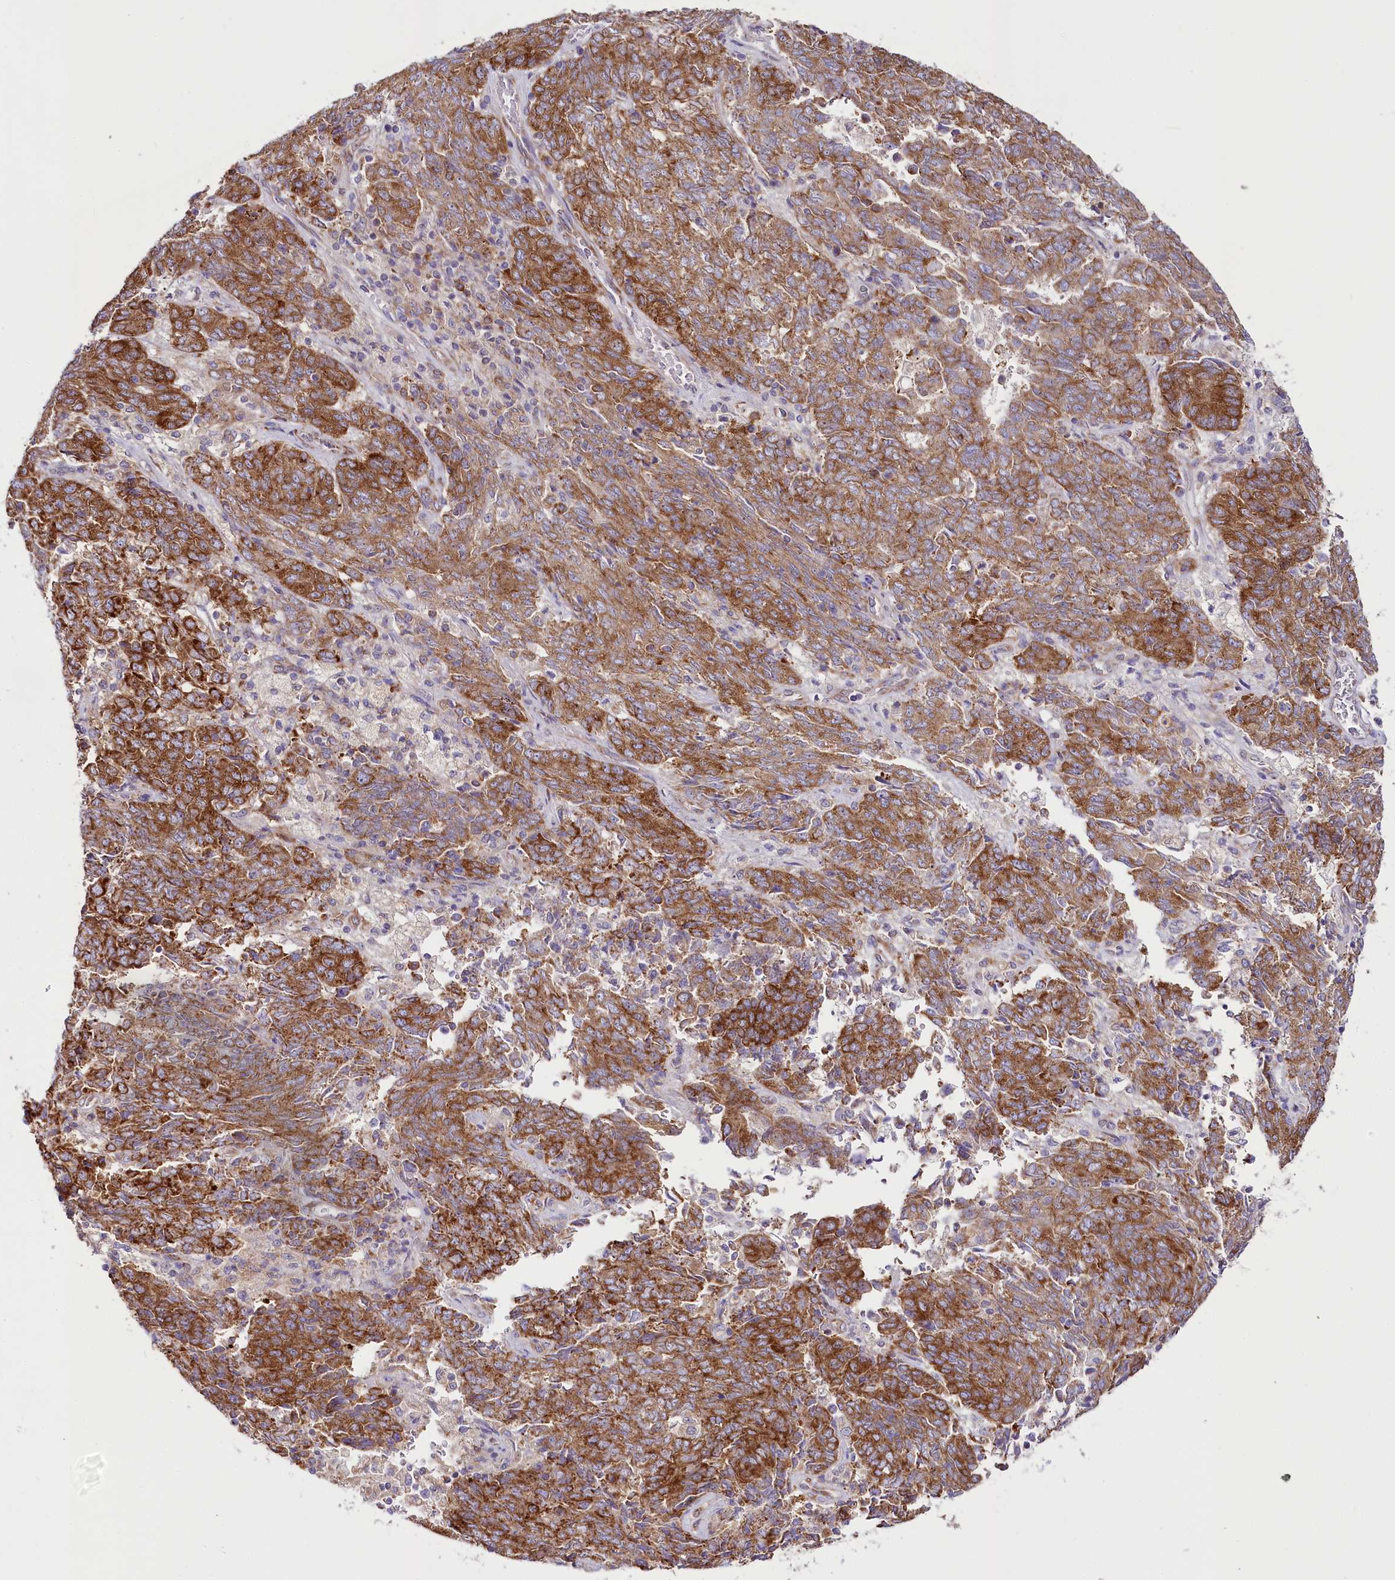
{"staining": {"intensity": "moderate", "quantity": ">75%", "location": "cytoplasmic/membranous"}, "tissue": "endometrial cancer", "cell_type": "Tumor cells", "image_type": "cancer", "snomed": [{"axis": "morphology", "description": "Adenocarcinoma, NOS"}, {"axis": "topography", "description": "Endometrium"}], "caption": "Immunohistochemical staining of endometrial cancer shows medium levels of moderate cytoplasmic/membranous staining in approximately >75% of tumor cells. (DAB IHC with brightfield microscopy, high magnification).", "gene": "THUMPD3", "patient": {"sex": "female", "age": 80}}